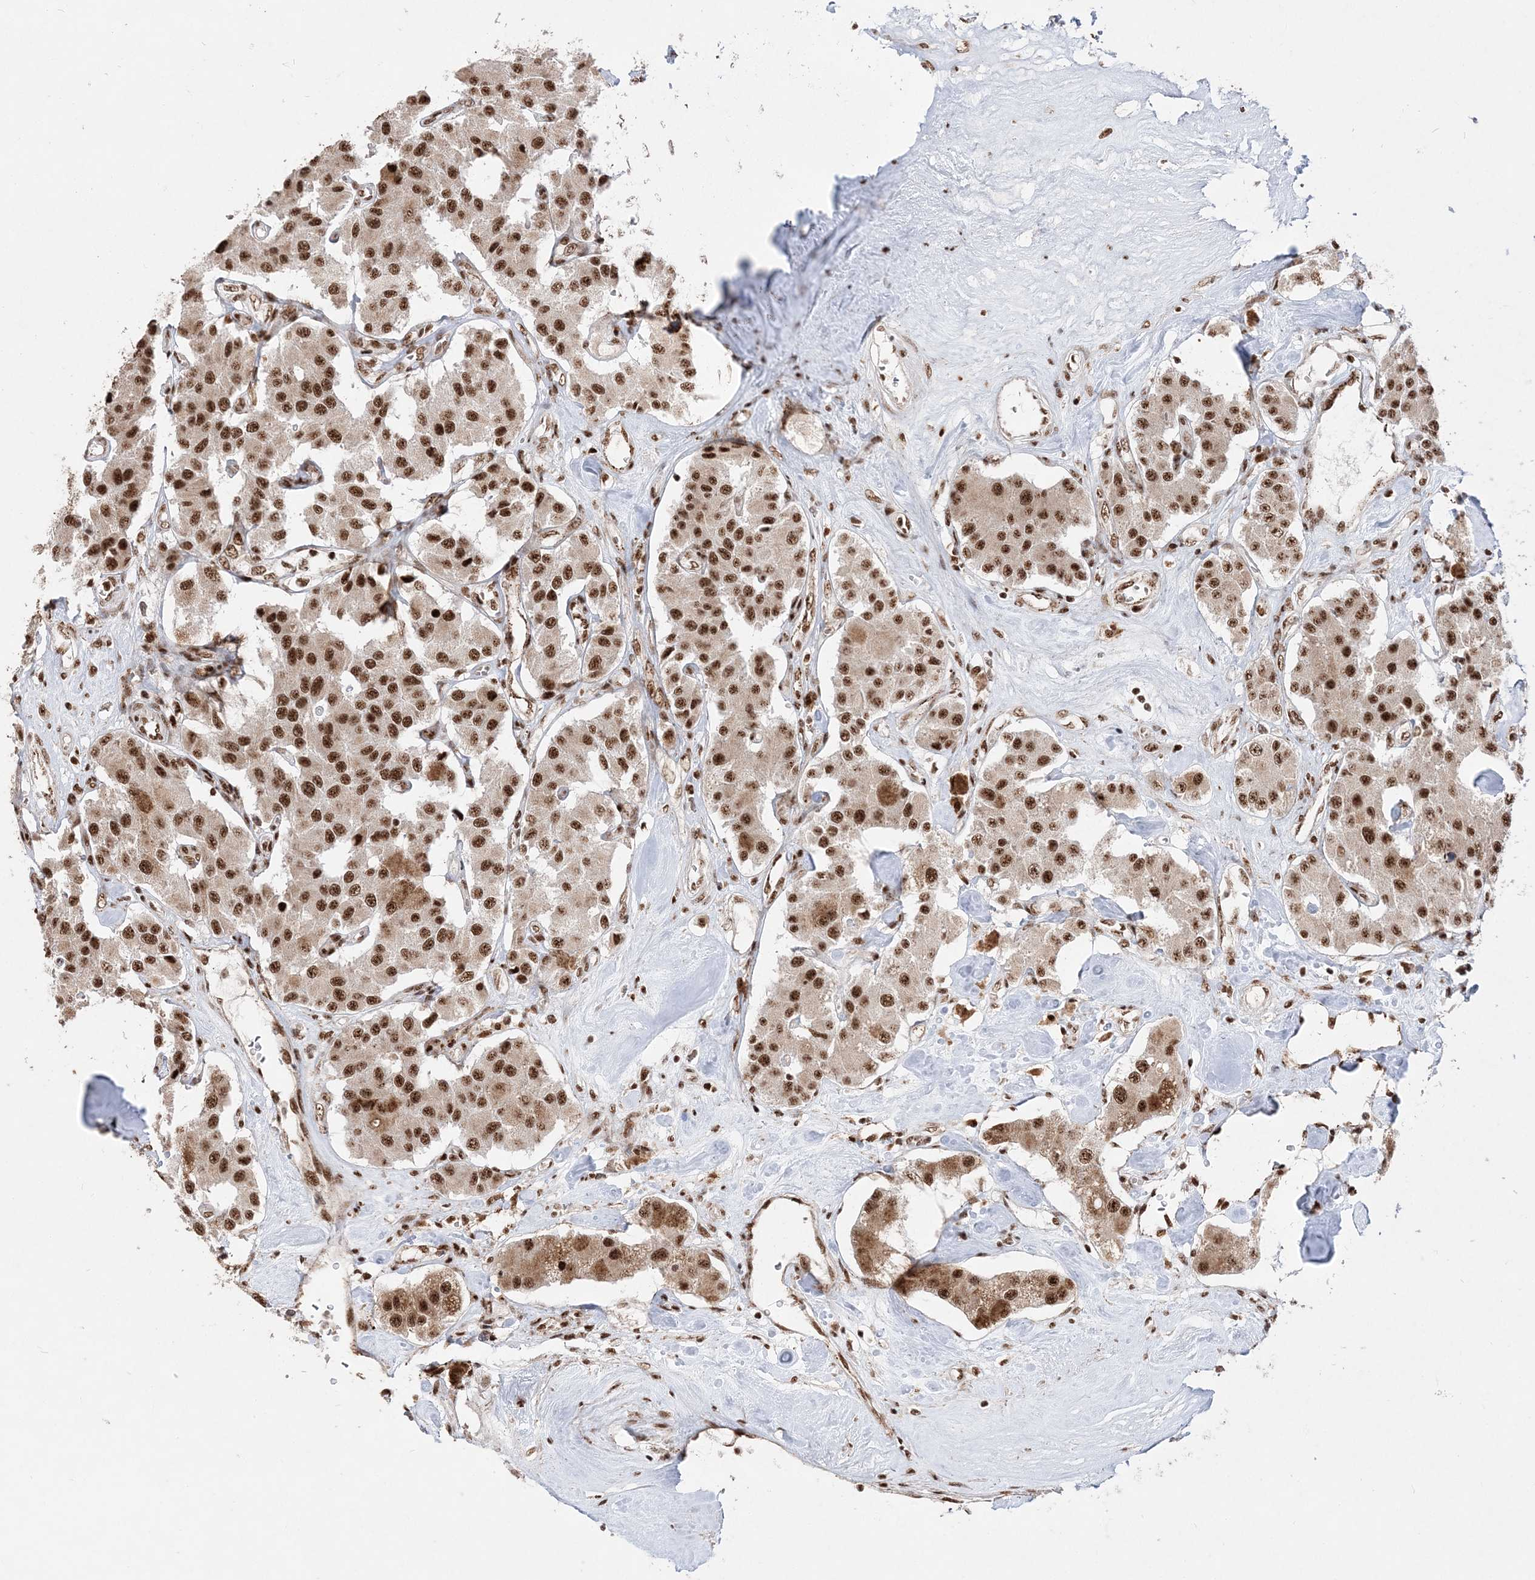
{"staining": {"intensity": "strong", "quantity": ">75%", "location": "nuclear"}, "tissue": "carcinoid", "cell_type": "Tumor cells", "image_type": "cancer", "snomed": [{"axis": "morphology", "description": "Carcinoid, malignant, NOS"}, {"axis": "topography", "description": "Pancreas"}], "caption": "The immunohistochemical stain highlights strong nuclear positivity in tumor cells of carcinoid tissue.", "gene": "RBM17", "patient": {"sex": "male", "age": 41}}